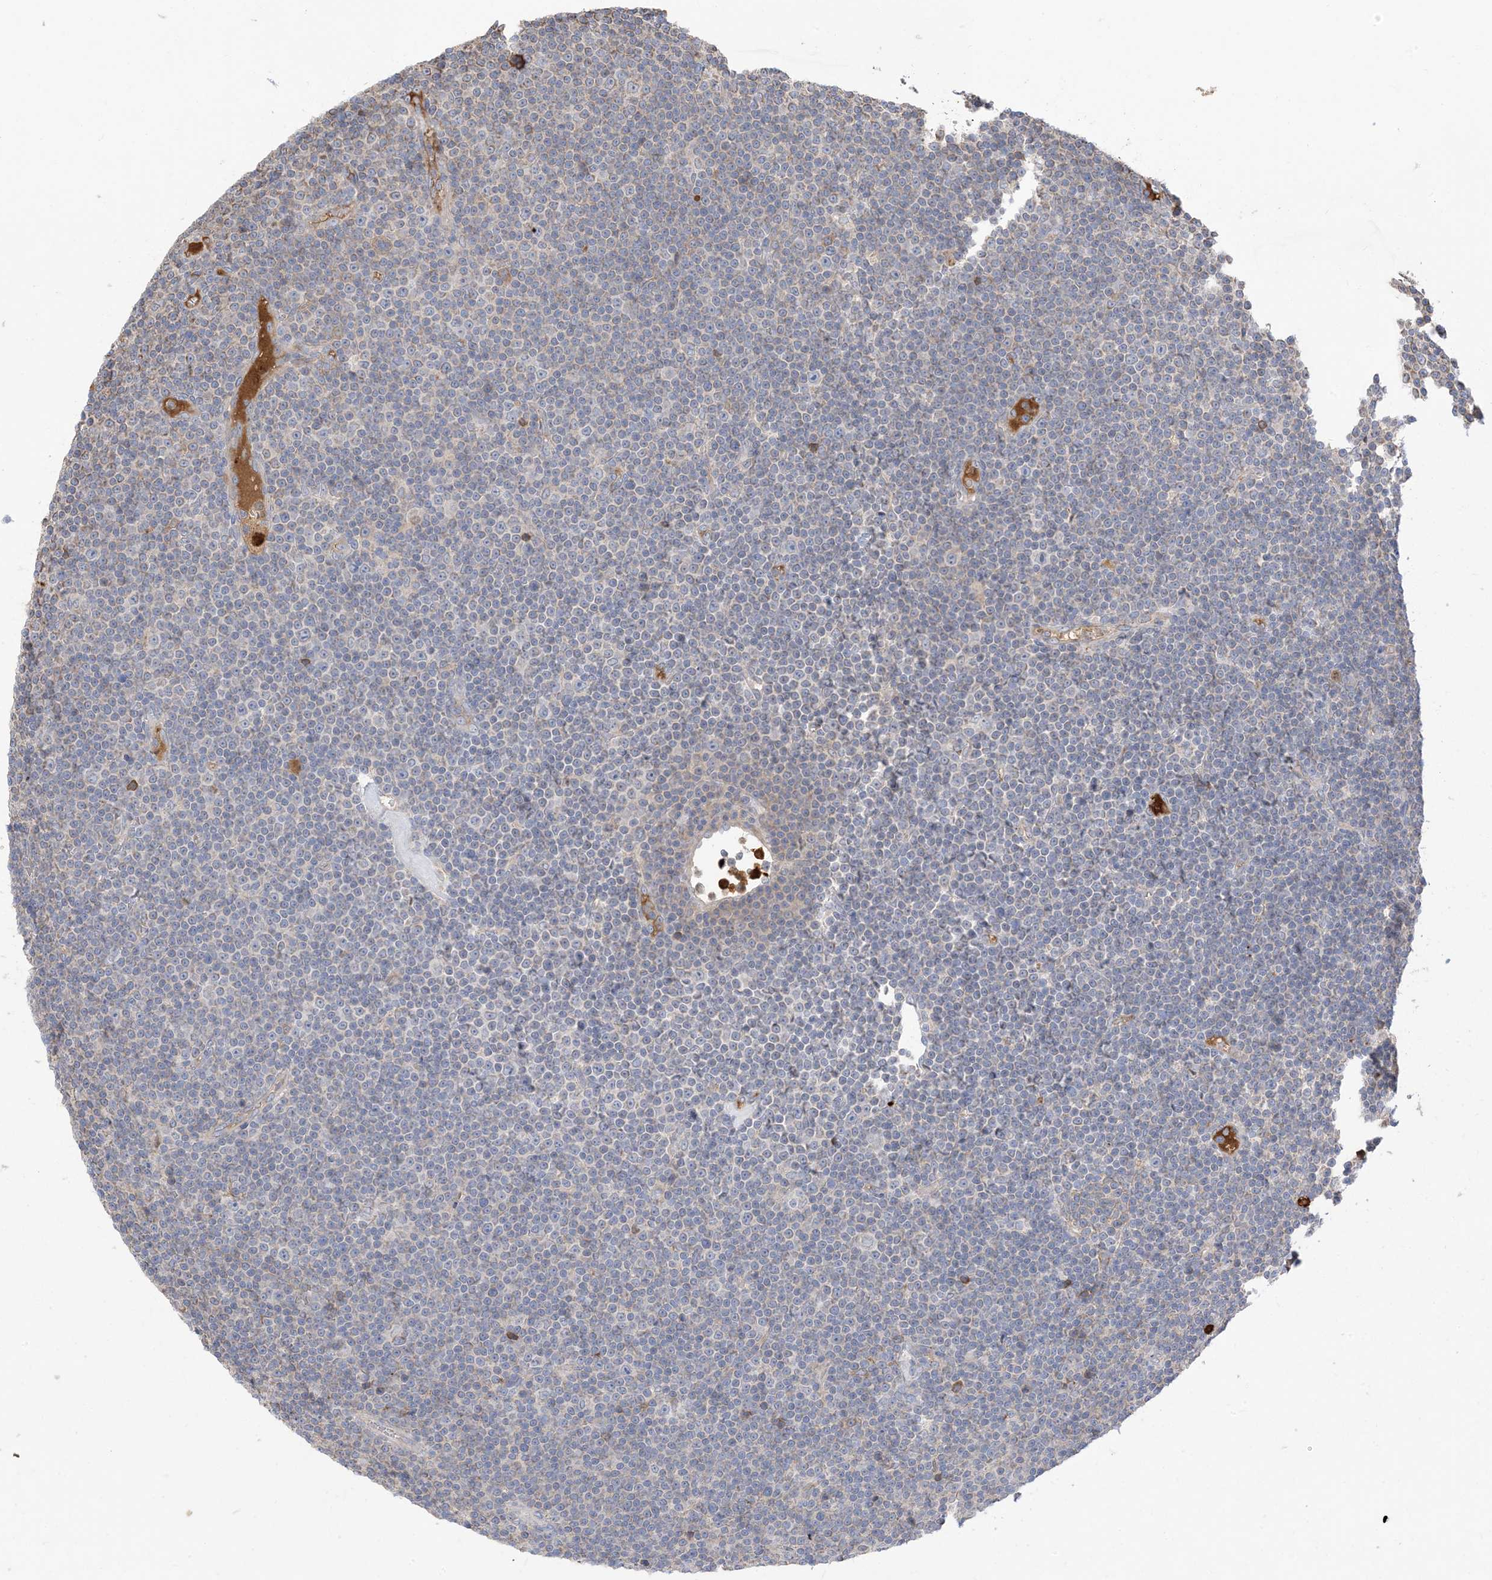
{"staining": {"intensity": "negative", "quantity": "none", "location": "none"}, "tissue": "lymphoma", "cell_type": "Tumor cells", "image_type": "cancer", "snomed": [{"axis": "morphology", "description": "Malignant lymphoma, non-Hodgkin's type, Low grade"}, {"axis": "topography", "description": "Lymph node"}], "caption": "Immunohistochemical staining of human lymphoma displays no significant positivity in tumor cells. (Brightfield microscopy of DAB immunohistochemistry (IHC) at high magnification).", "gene": "DPP9", "patient": {"sex": "female", "age": 67}}